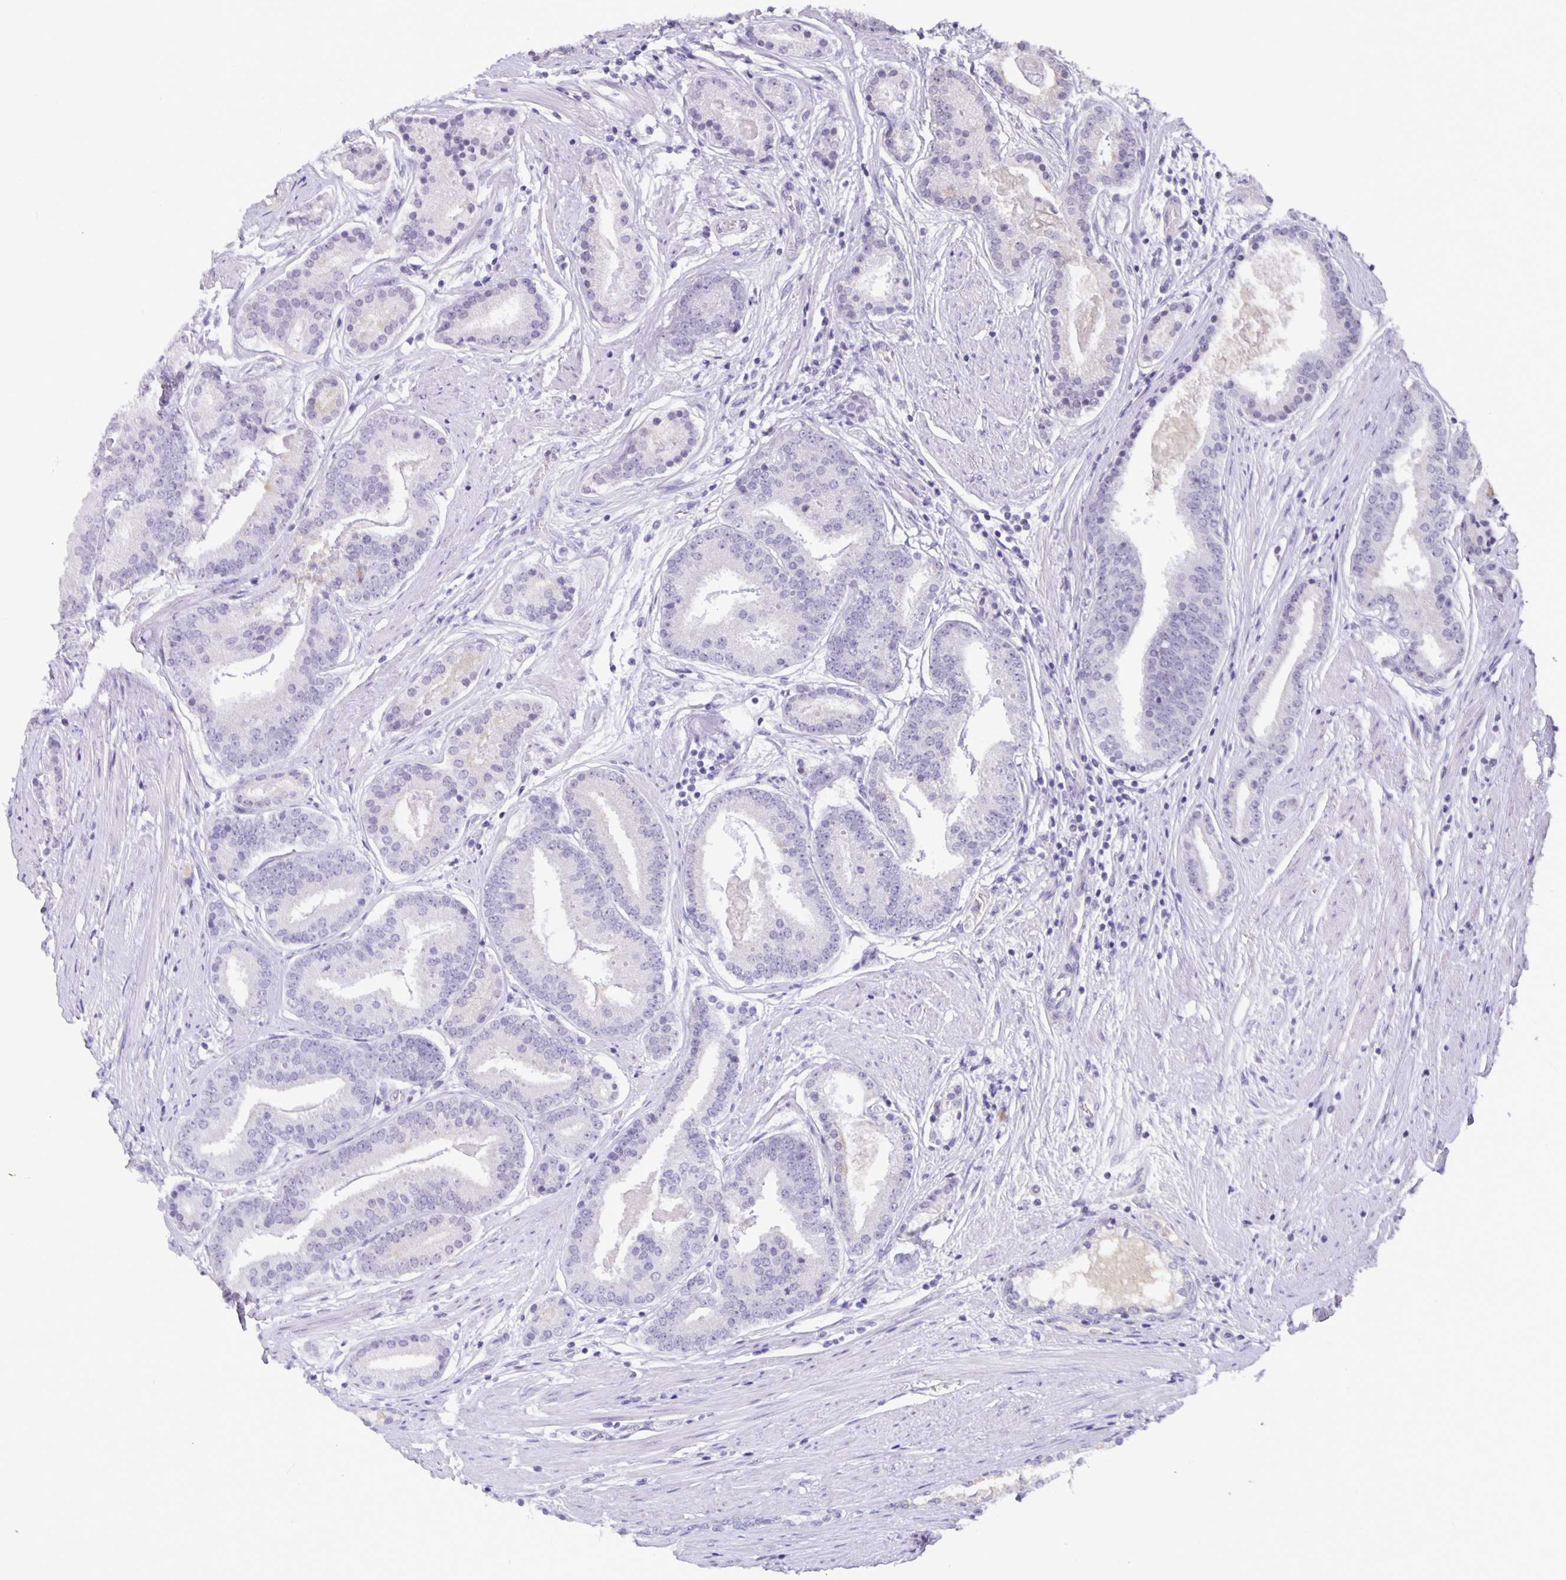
{"staining": {"intensity": "negative", "quantity": "none", "location": "none"}, "tissue": "prostate cancer", "cell_type": "Tumor cells", "image_type": "cancer", "snomed": [{"axis": "morphology", "description": "Adenocarcinoma, High grade"}, {"axis": "topography", "description": "Prostate"}], "caption": "Micrograph shows no protein staining in tumor cells of prostate cancer tissue.", "gene": "OLIG2", "patient": {"sex": "male", "age": 63}}